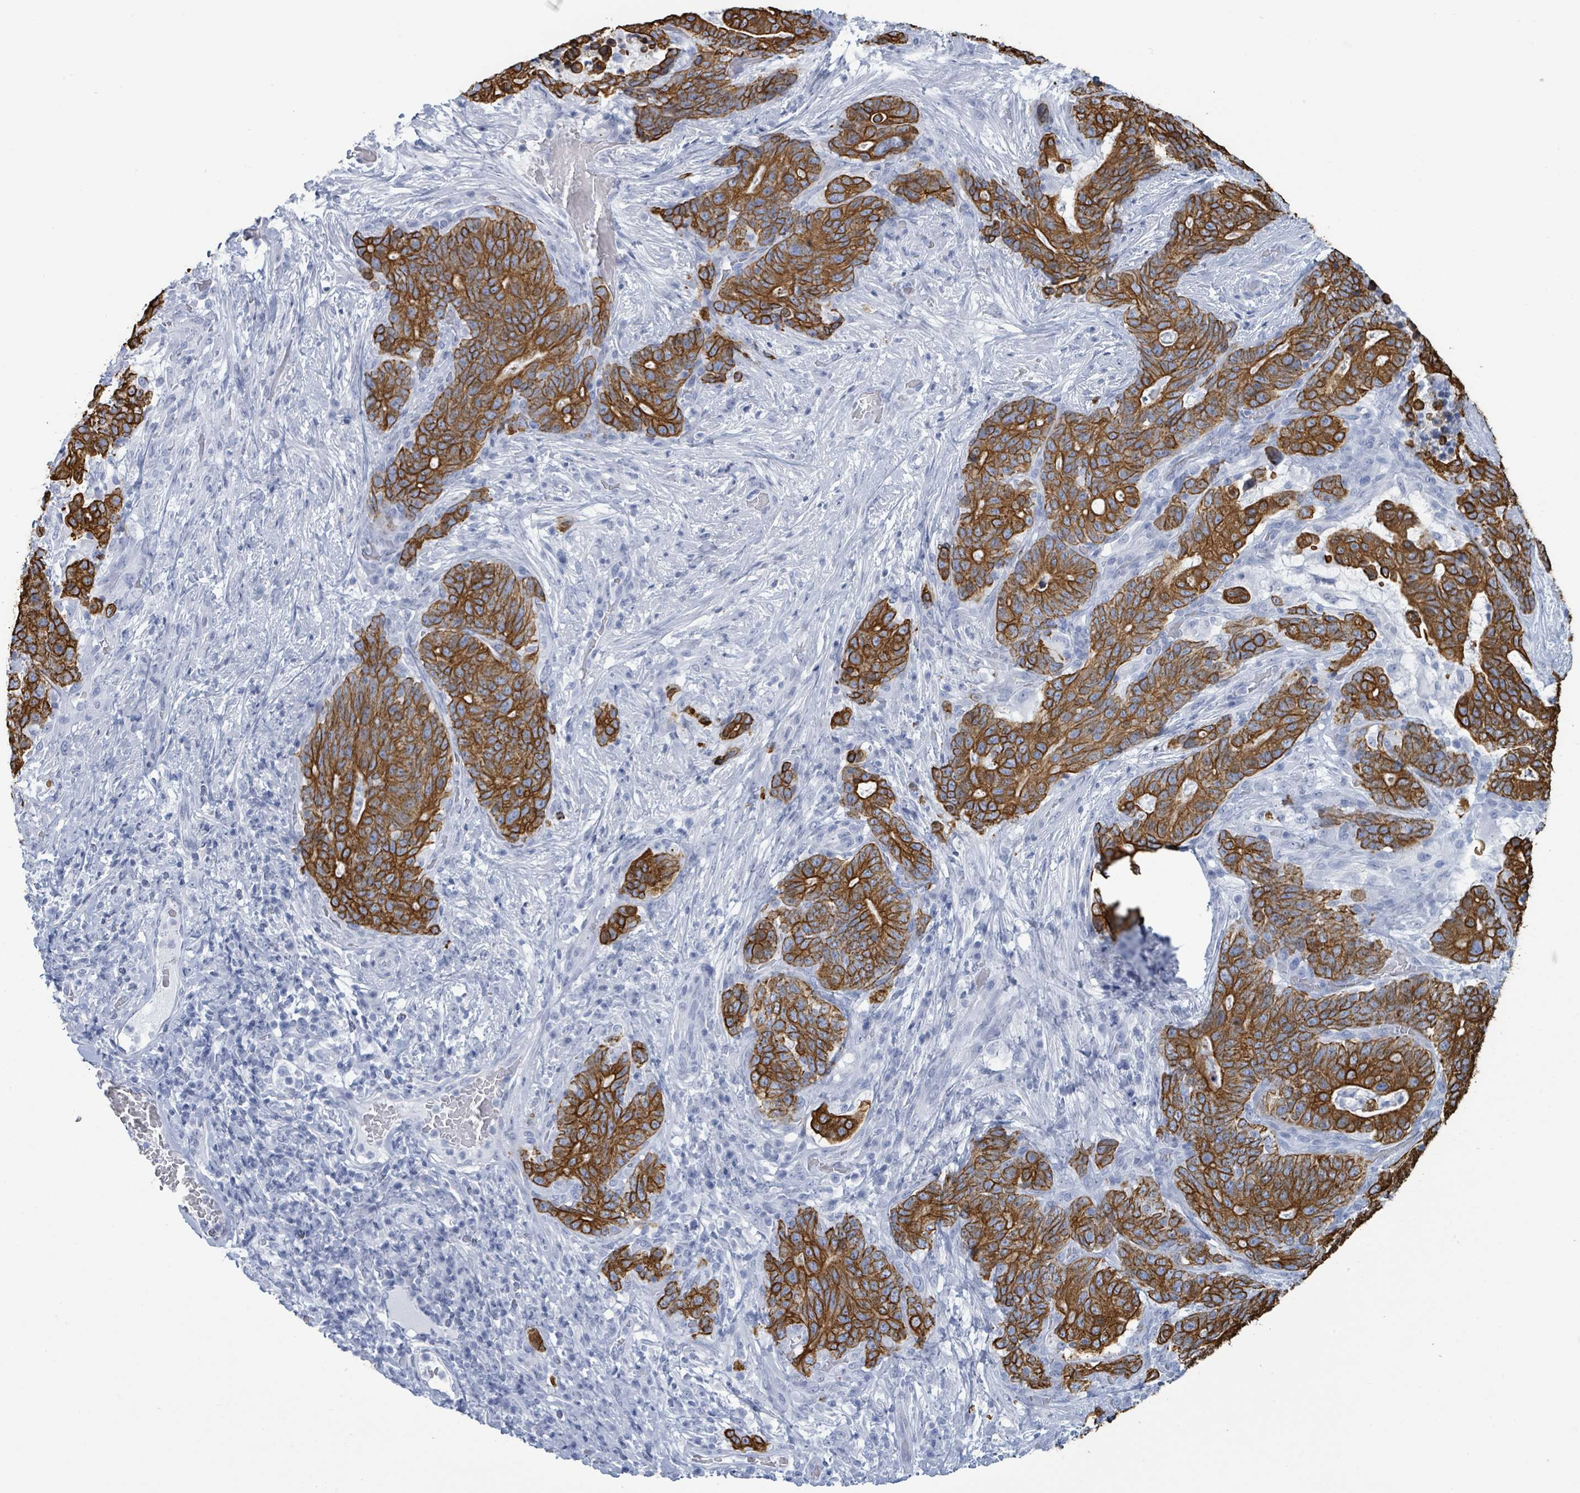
{"staining": {"intensity": "strong", "quantity": ">75%", "location": "cytoplasmic/membranous"}, "tissue": "stomach cancer", "cell_type": "Tumor cells", "image_type": "cancer", "snomed": [{"axis": "morphology", "description": "Normal tissue, NOS"}, {"axis": "morphology", "description": "Adenocarcinoma, NOS"}, {"axis": "topography", "description": "Stomach"}], "caption": "An immunohistochemistry (IHC) histopathology image of tumor tissue is shown. Protein staining in brown labels strong cytoplasmic/membranous positivity in stomach cancer within tumor cells. The protein is stained brown, and the nuclei are stained in blue (DAB (3,3'-diaminobenzidine) IHC with brightfield microscopy, high magnification).", "gene": "KRT8", "patient": {"sex": "female", "age": 64}}